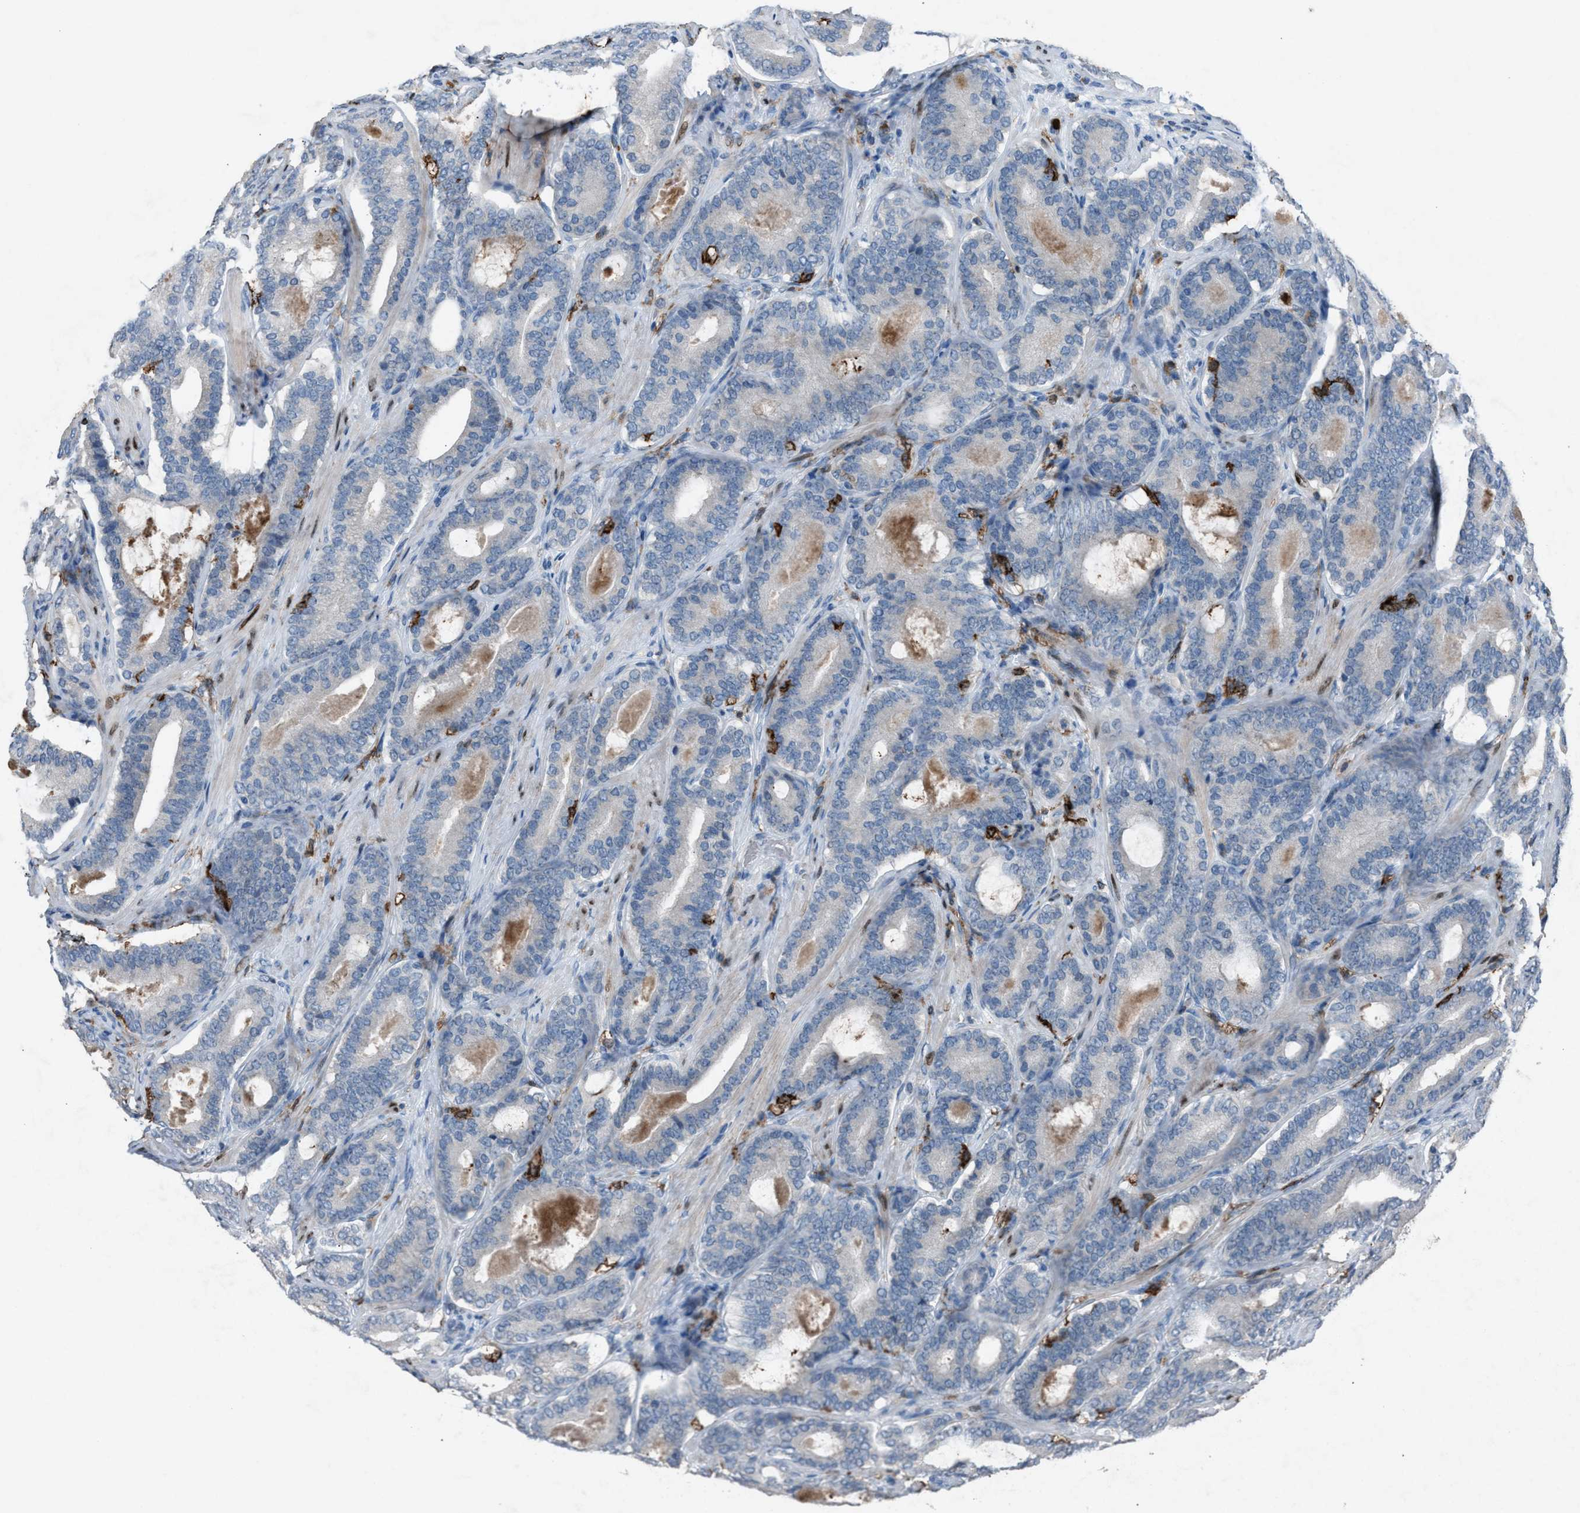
{"staining": {"intensity": "negative", "quantity": "none", "location": "none"}, "tissue": "prostate cancer", "cell_type": "Tumor cells", "image_type": "cancer", "snomed": [{"axis": "morphology", "description": "Adenocarcinoma, High grade"}, {"axis": "topography", "description": "Prostate"}], "caption": "The image reveals no staining of tumor cells in prostate cancer (adenocarcinoma (high-grade)). (Stains: DAB (3,3'-diaminobenzidine) immunohistochemistry with hematoxylin counter stain, Microscopy: brightfield microscopy at high magnification).", "gene": "FCER1G", "patient": {"sex": "male", "age": 60}}